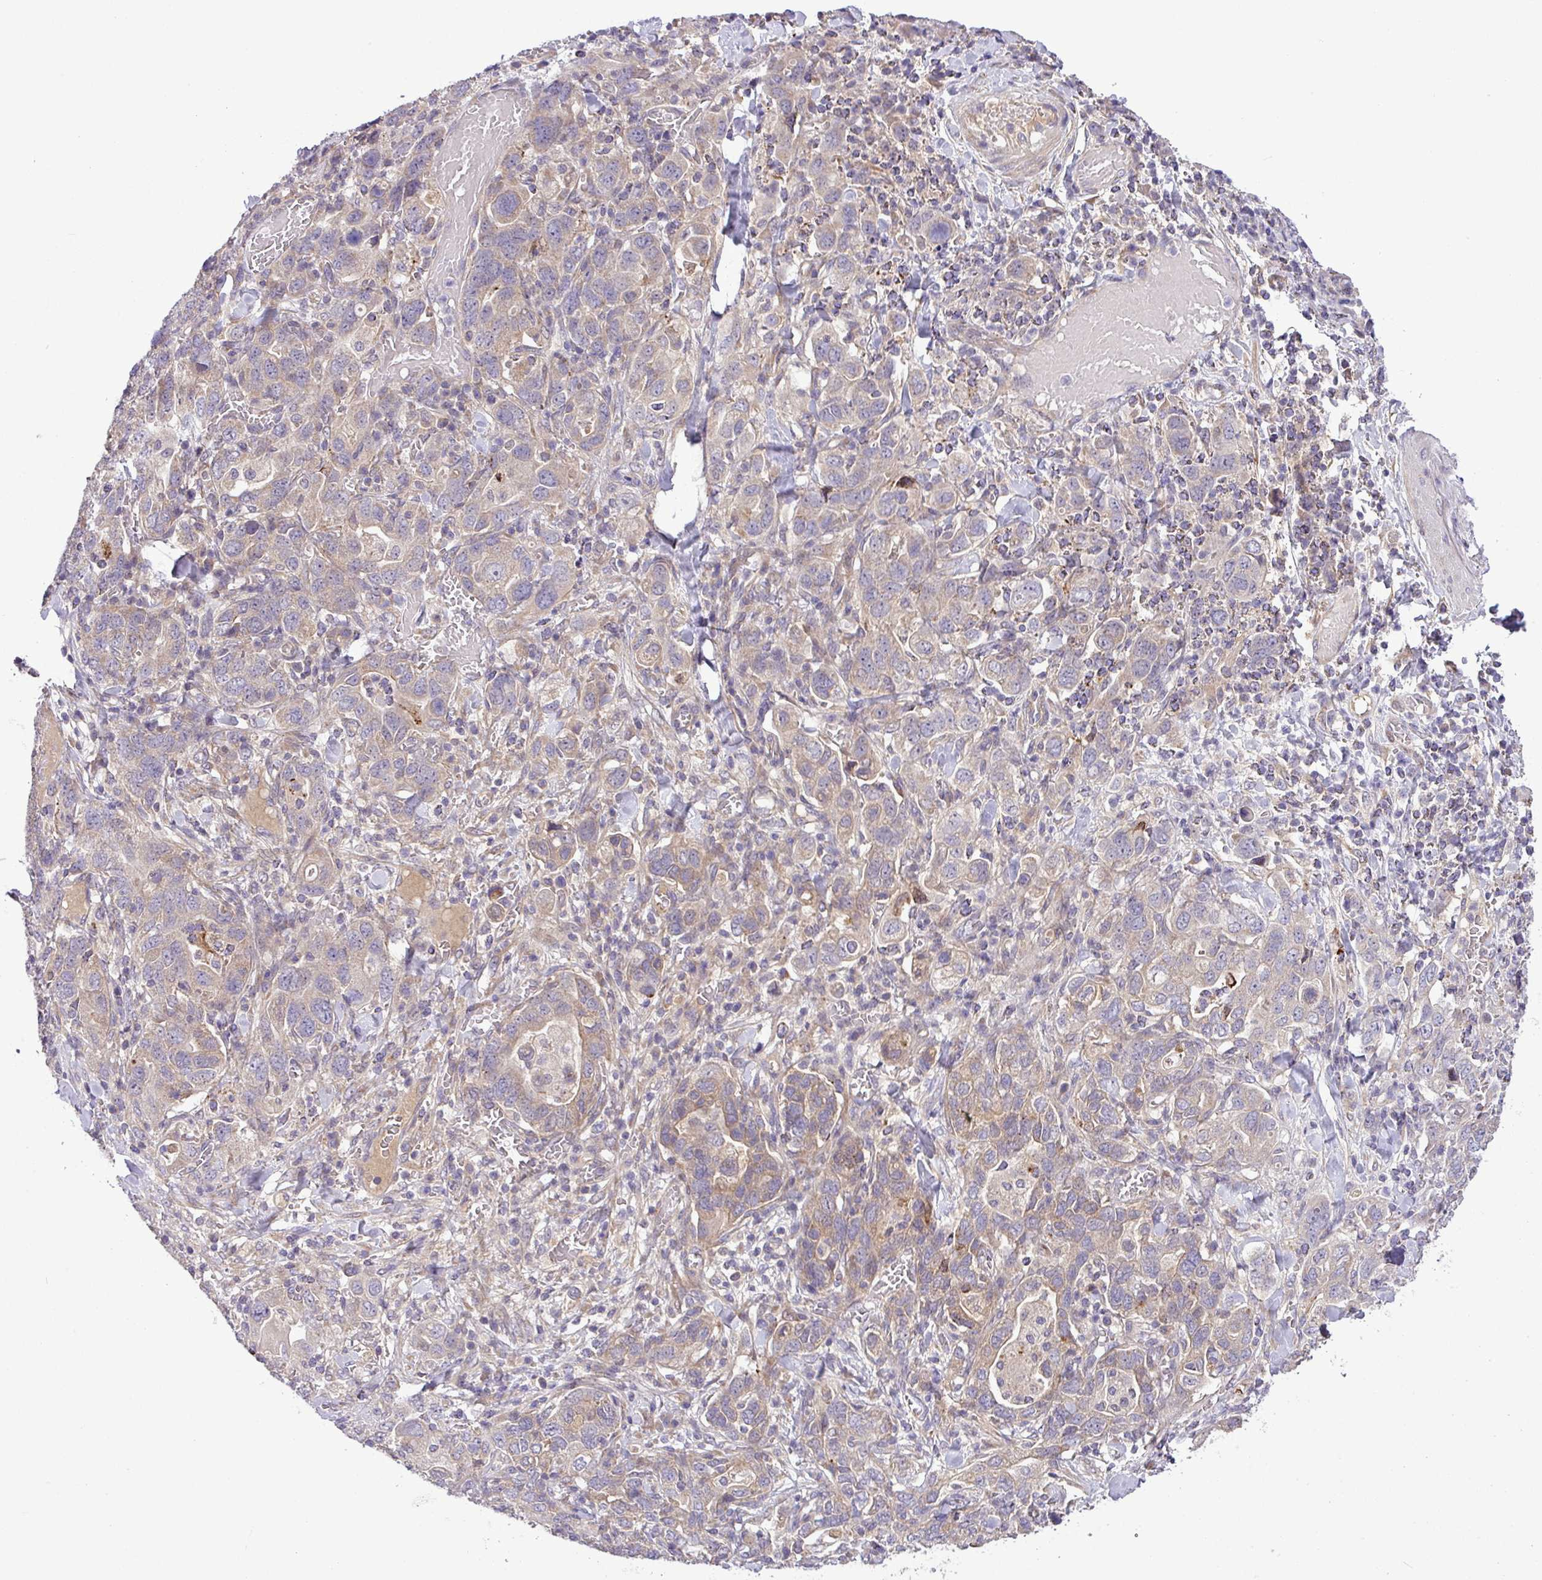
{"staining": {"intensity": "weak", "quantity": "25%-75%", "location": "cytoplasmic/membranous"}, "tissue": "stomach cancer", "cell_type": "Tumor cells", "image_type": "cancer", "snomed": [{"axis": "morphology", "description": "Adenocarcinoma, NOS"}, {"axis": "topography", "description": "Stomach, upper"}, {"axis": "topography", "description": "Stomach"}], "caption": "A high-resolution histopathology image shows immunohistochemistry staining of stomach cancer (adenocarcinoma), which demonstrates weak cytoplasmic/membranous positivity in approximately 25%-75% of tumor cells.", "gene": "XIAP", "patient": {"sex": "male", "age": 62}}